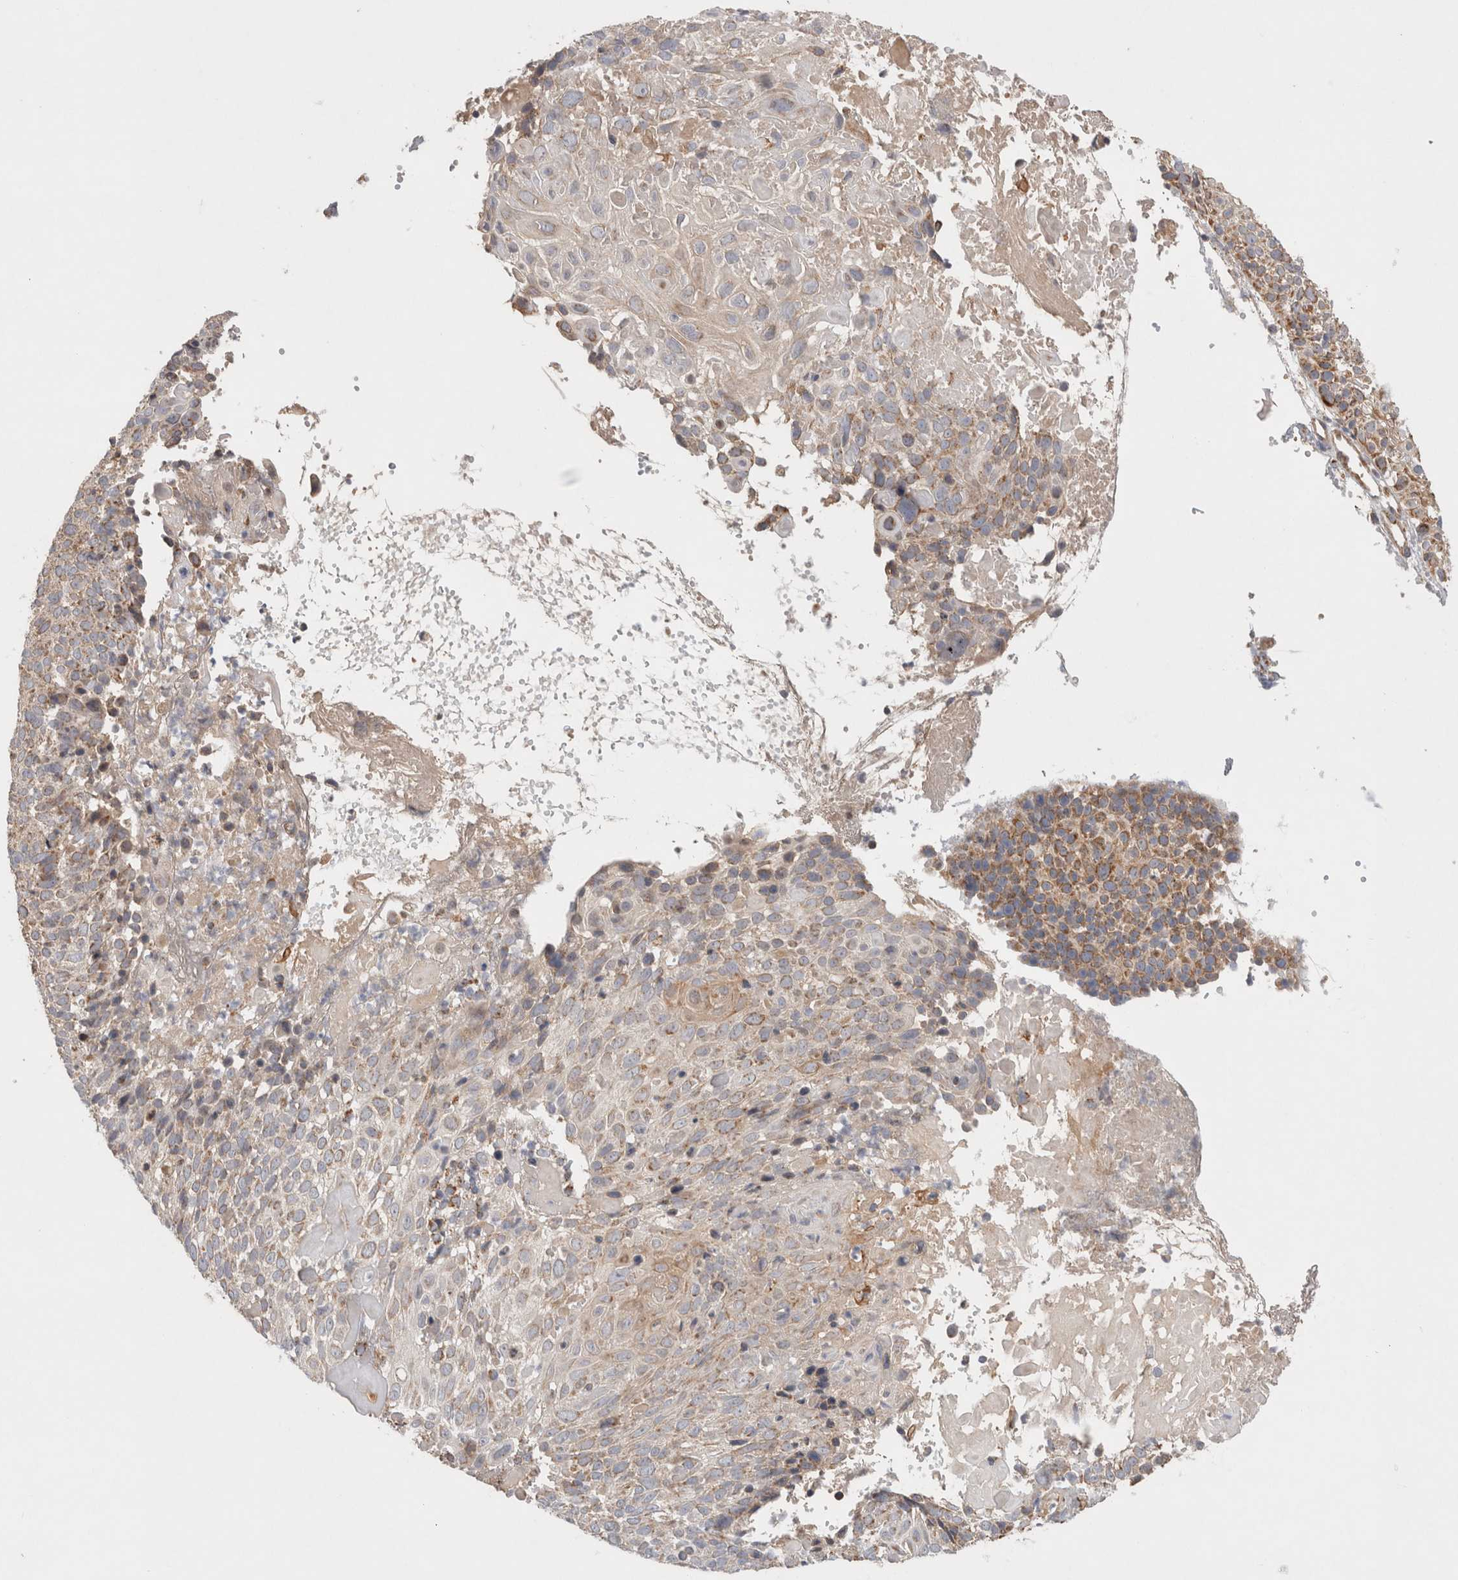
{"staining": {"intensity": "moderate", "quantity": "25%-75%", "location": "cytoplasmic/membranous"}, "tissue": "cervical cancer", "cell_type": "Tumor cells", "image_type": "cancer", "snomed": [{"axis": "morphology", "description": "Squamous cell carcinoma, NOS"}, {"axis": "topography", "description": "Cervix"}], "caption": "This is an image of immunohistochemistry (IHC) staining of squamous cell carcinoma (cervical), which shows moderate expression in the cytoplasmic/membranous of tumor cells.", "gene": "MRPS28", "patient": {"sex": "female", "age": 74}}